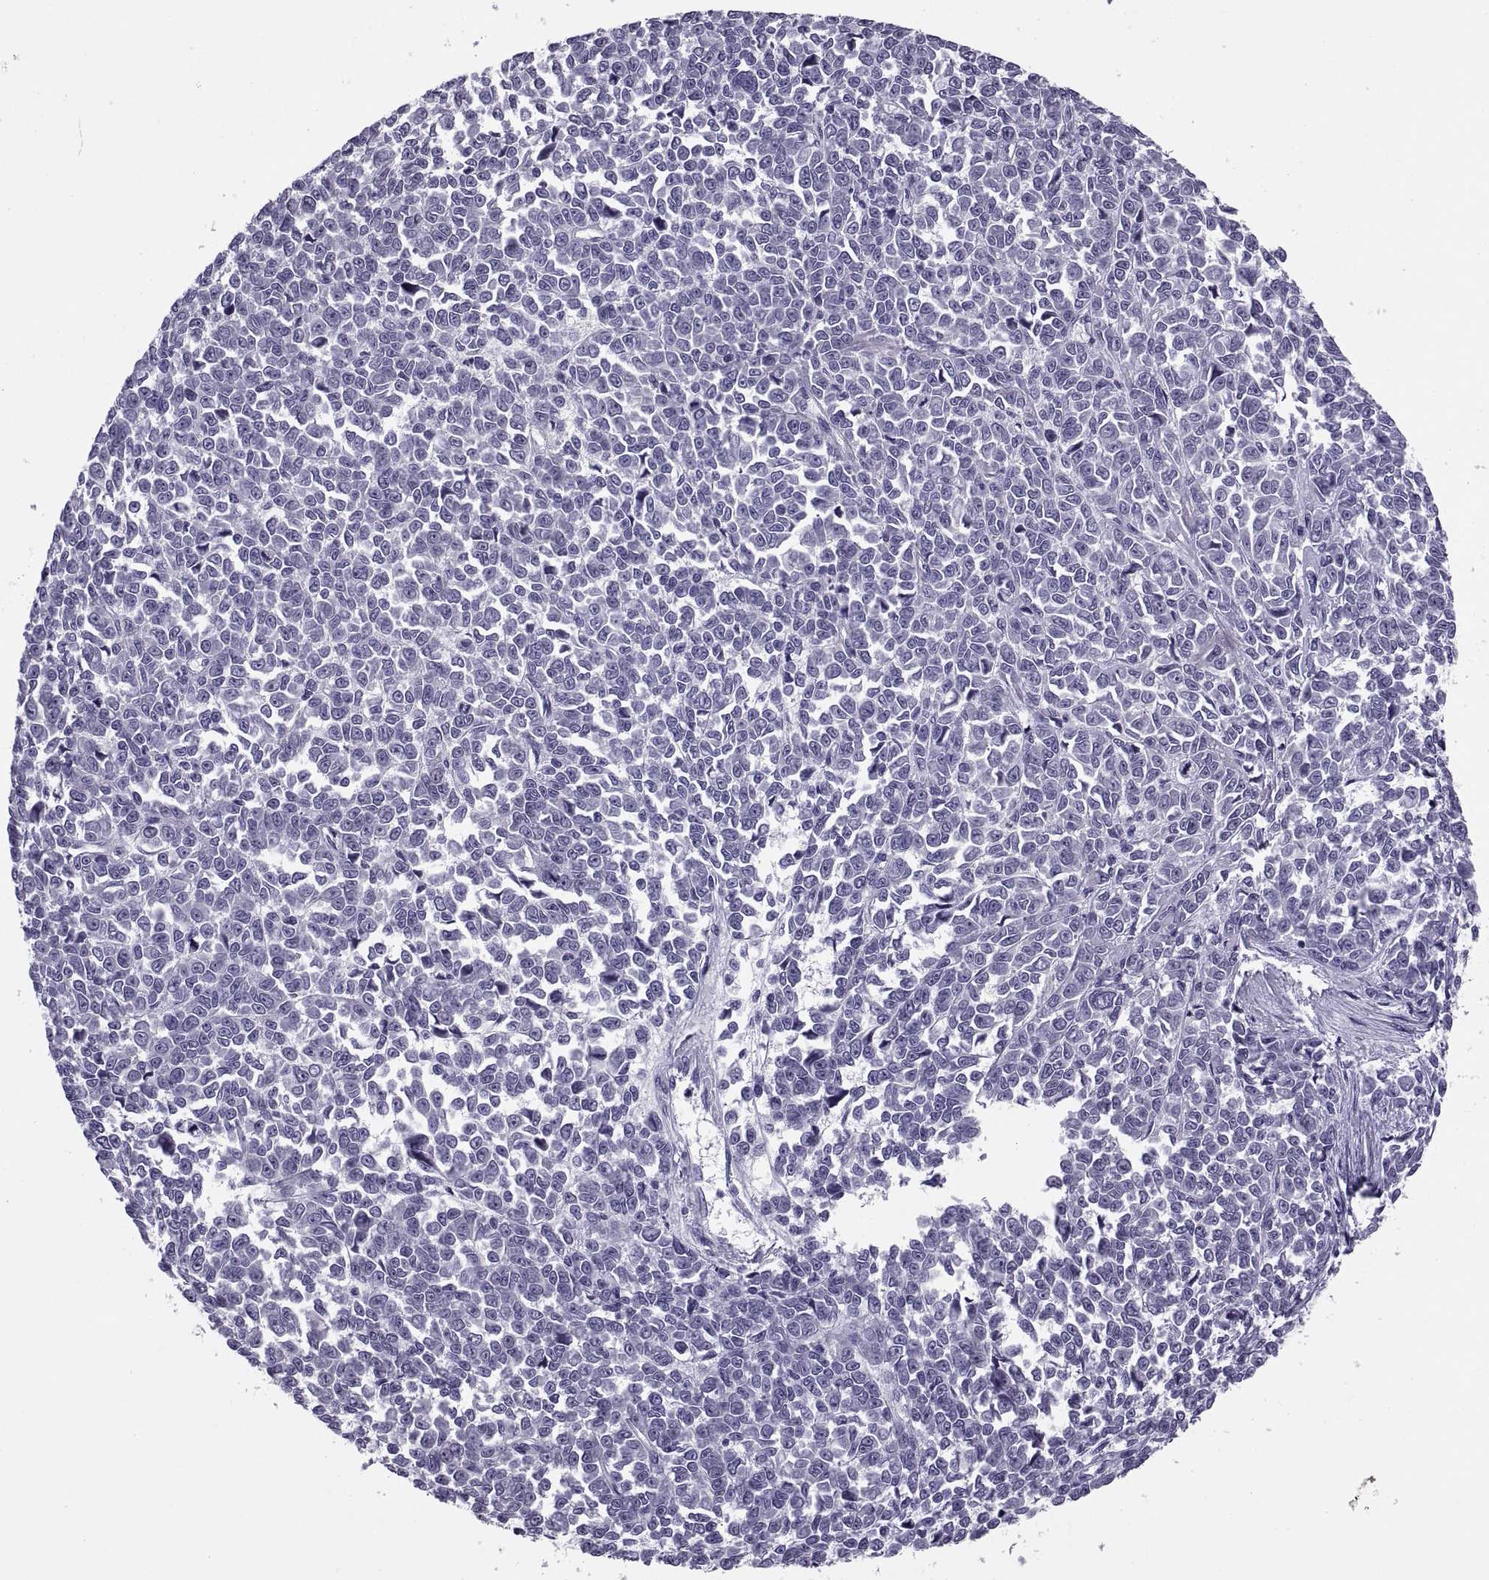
{"staining": {"intensity": "negative", "quantity": "none", "location": "none"}, "tissue": "melanoma", "cell_type": "Tumor cells", "image_type": "cancer", "snomed": [{"axis": "morphology", "description": "Malignant melanoma, NOS"}, {"axis": "topography", "description": "Skin"}], "caption": "IHC micrograph of melanoma stained for a protein (brown), which exhibits no staining in tumor cells. (Immunohistochemistry, brightfield microscopy, high magnification).", "gene": "SYNGR4", "patient": {"sex": "female", "age": 95}}